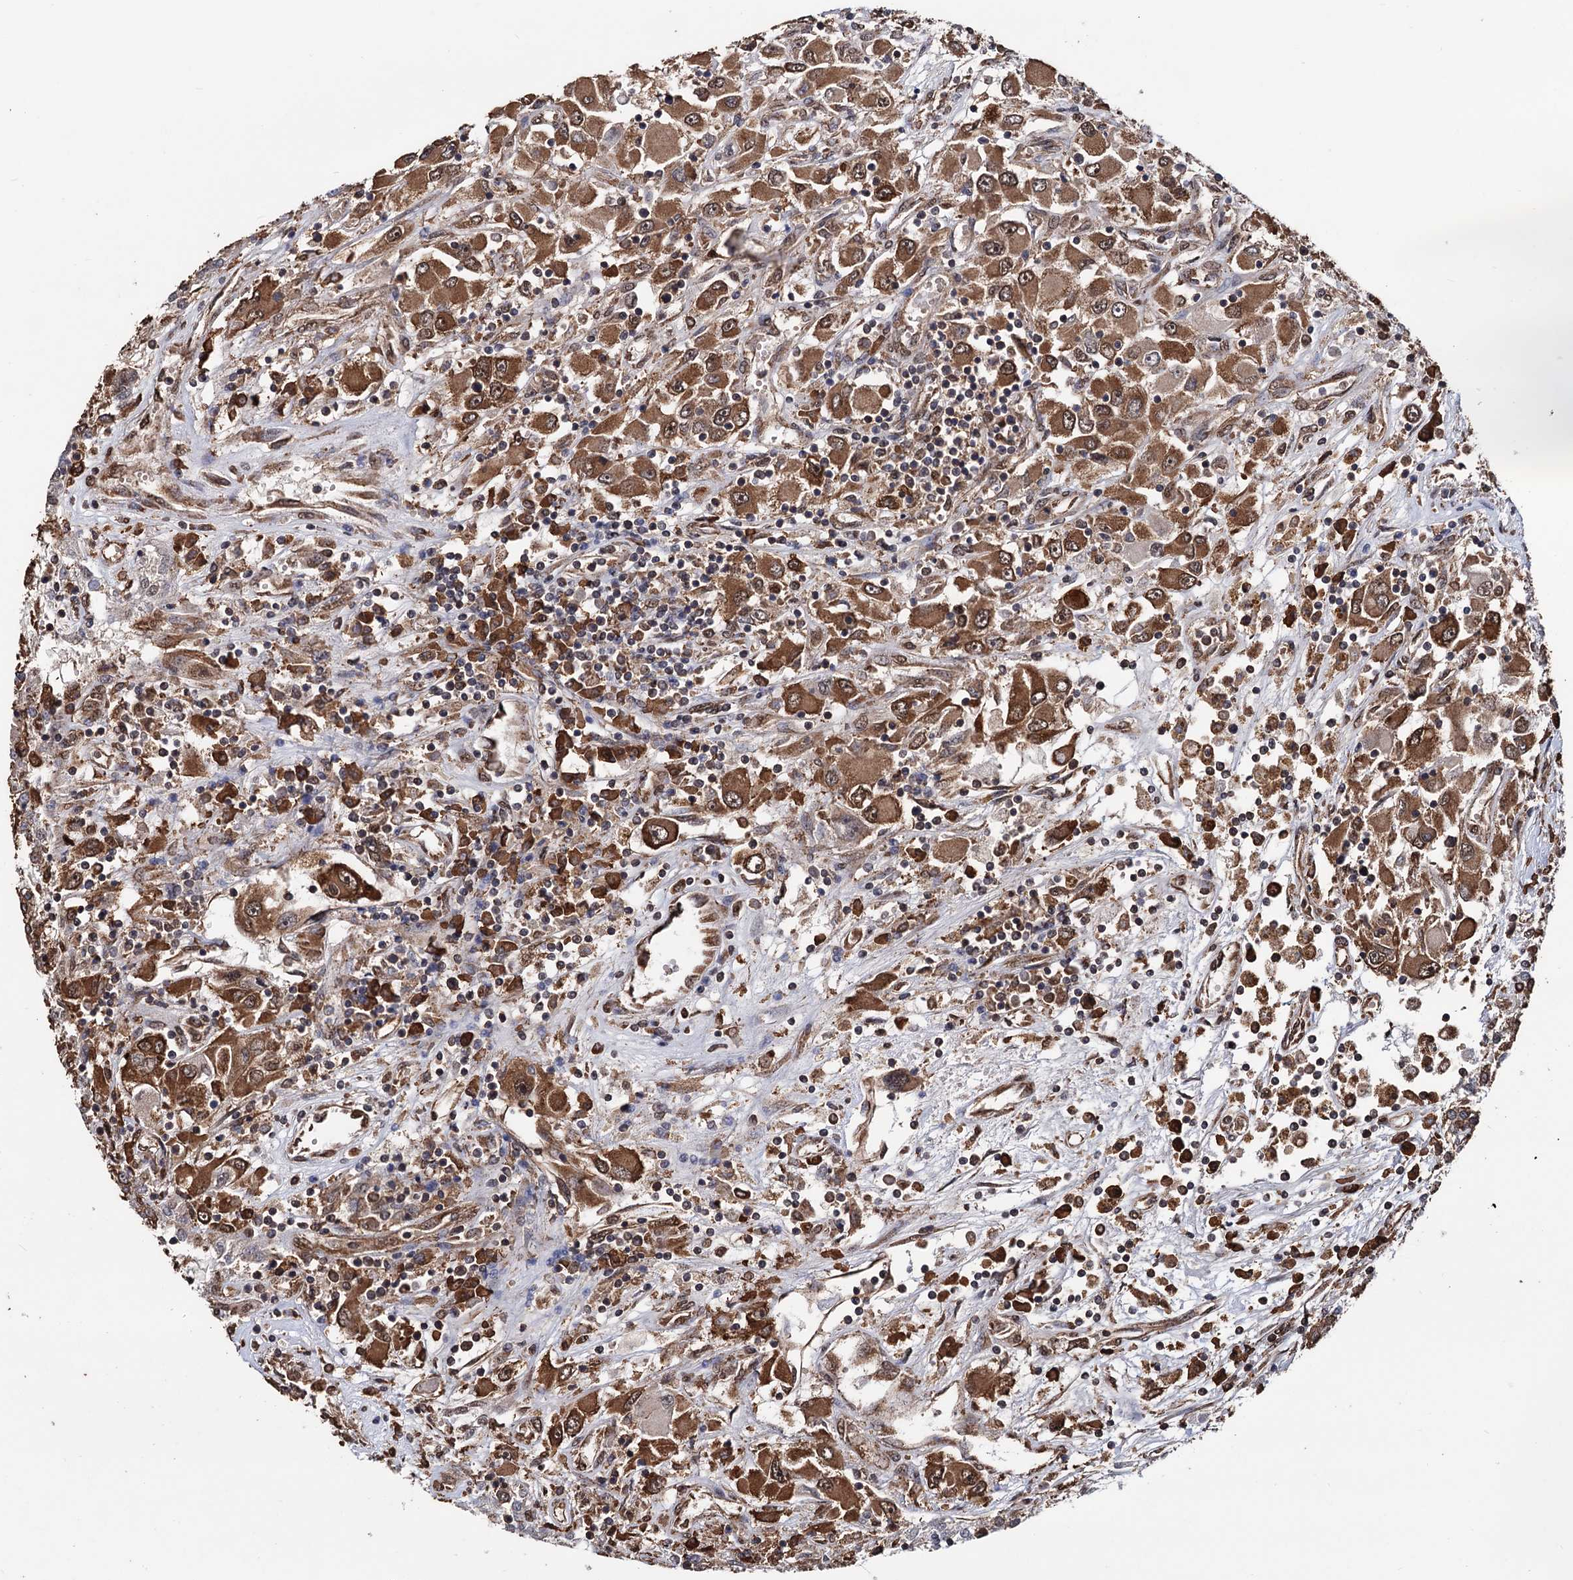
{"staining": {"intensity": "strong", "quantity": ">75%", "location": "cytoplasmic/membranous"}, "tissue": "renal cancer", "cell_type": "Tumor cells", "image_type": "cancer", "snomed": [{"axis": "morphology", "description": "Adenocarcinoma, NOS"}, {"axis": "topography", "description": "Kidney"}], "caption": "Approximately >75% of tumor cells in renal cancer (adenocarcinoma) demonstrate strong cytoplasmic/membranous protein expression as visualized by brown immunohistochemical staining.", "gene": "TBC1D12", "patient": {"sex": "female", "age": 52}}